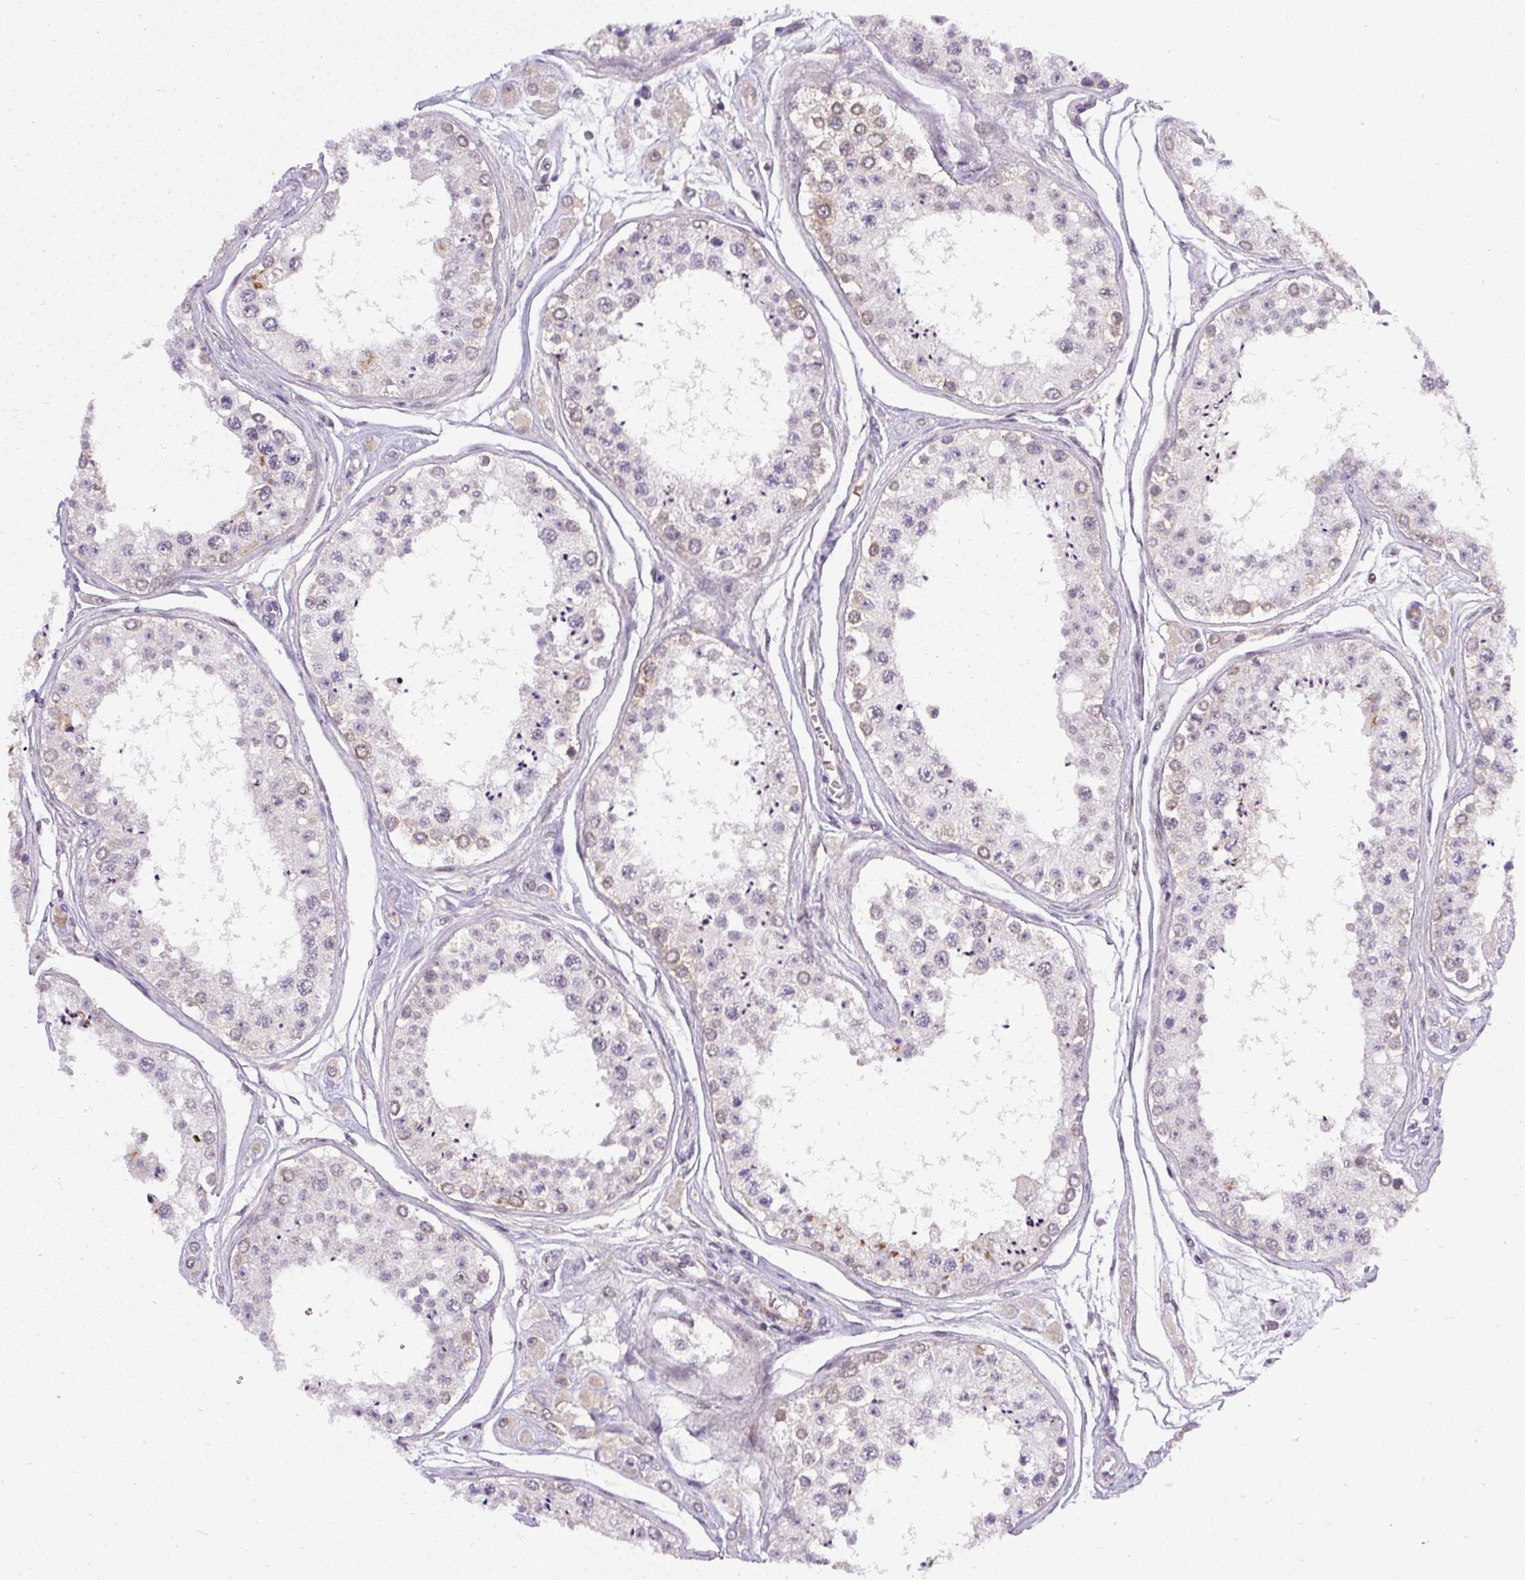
{"staining": {"intensity": "moderate", "quantity": "<25%", "location": "cytoplasmic/membranous"}, "tissue": "testis", "cell_type": "Cells in seminiferous ducts", "image_type": "normal", "snomed": [{"axis": "morphology", "description": "Normal tissue, NOS"}, {"axis": "topography", "description": "Testis"}], "caption": "The micrograph shows immunohistochemical staining of unremarkable testis. There is moderate cytoplasmic/membranous positivity is present in approximately <25% of cells in seminiferous ducts.", "gene": "FAM117B", "patient": {"sex": "male", "age": 25}}